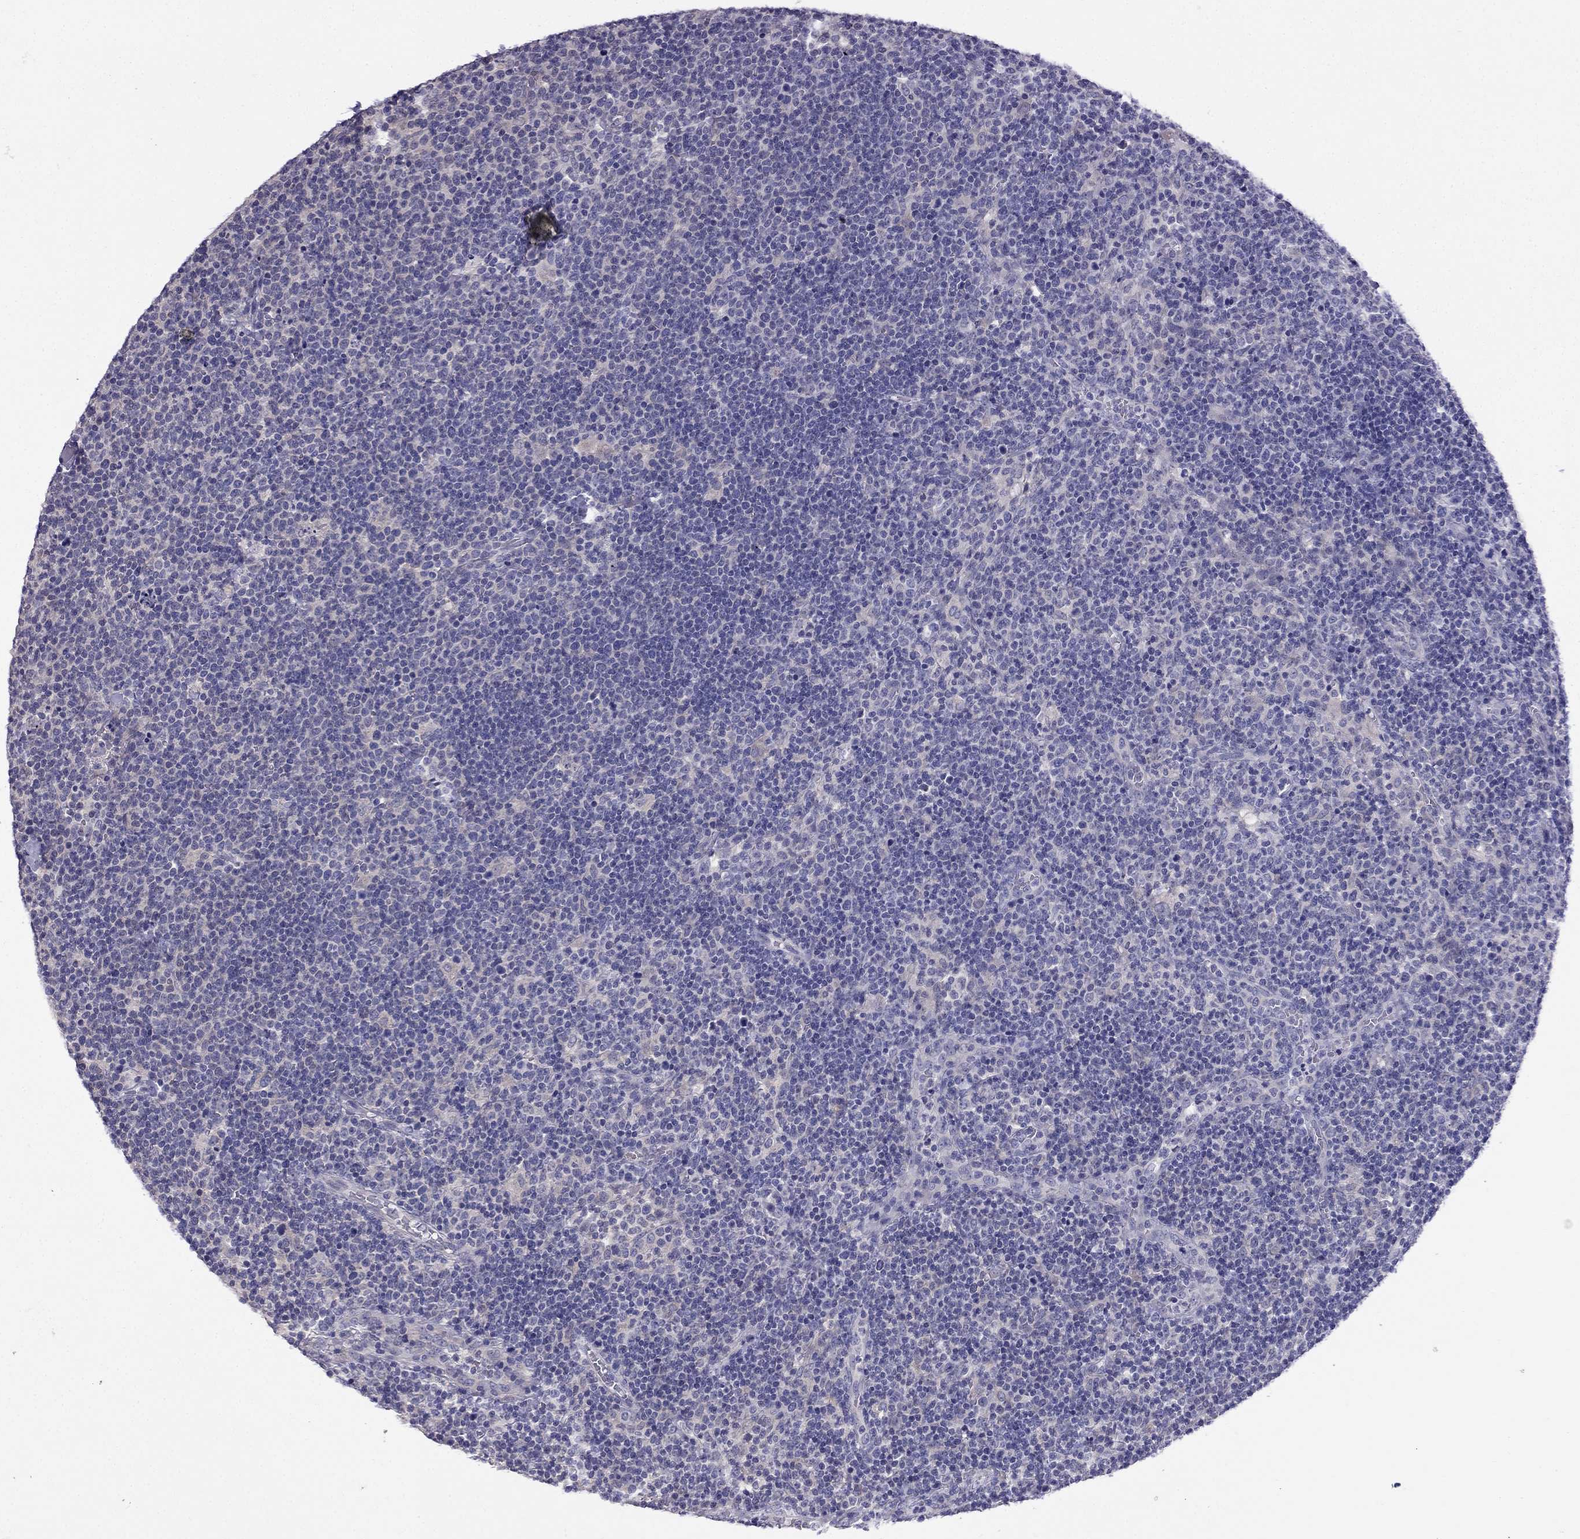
{"staining": {"intensity": "negative", "quantity": "none", "location": "none"}, "tissue": "lymphoma", "cell_type": "Tumor cells", "image_type": "cancer", "snomed": [{"axis": "morphology", "description": "Malignant lymphoma, non-Hodgkin's type, High grade"}, {"axis": "topography", "description": "Lymph node"}], "caption": "Tumor cells show no significant protein positivity in lymphoma.", "gene": "SCNN1D", "patient": {"sex": "male", "age": 61}}